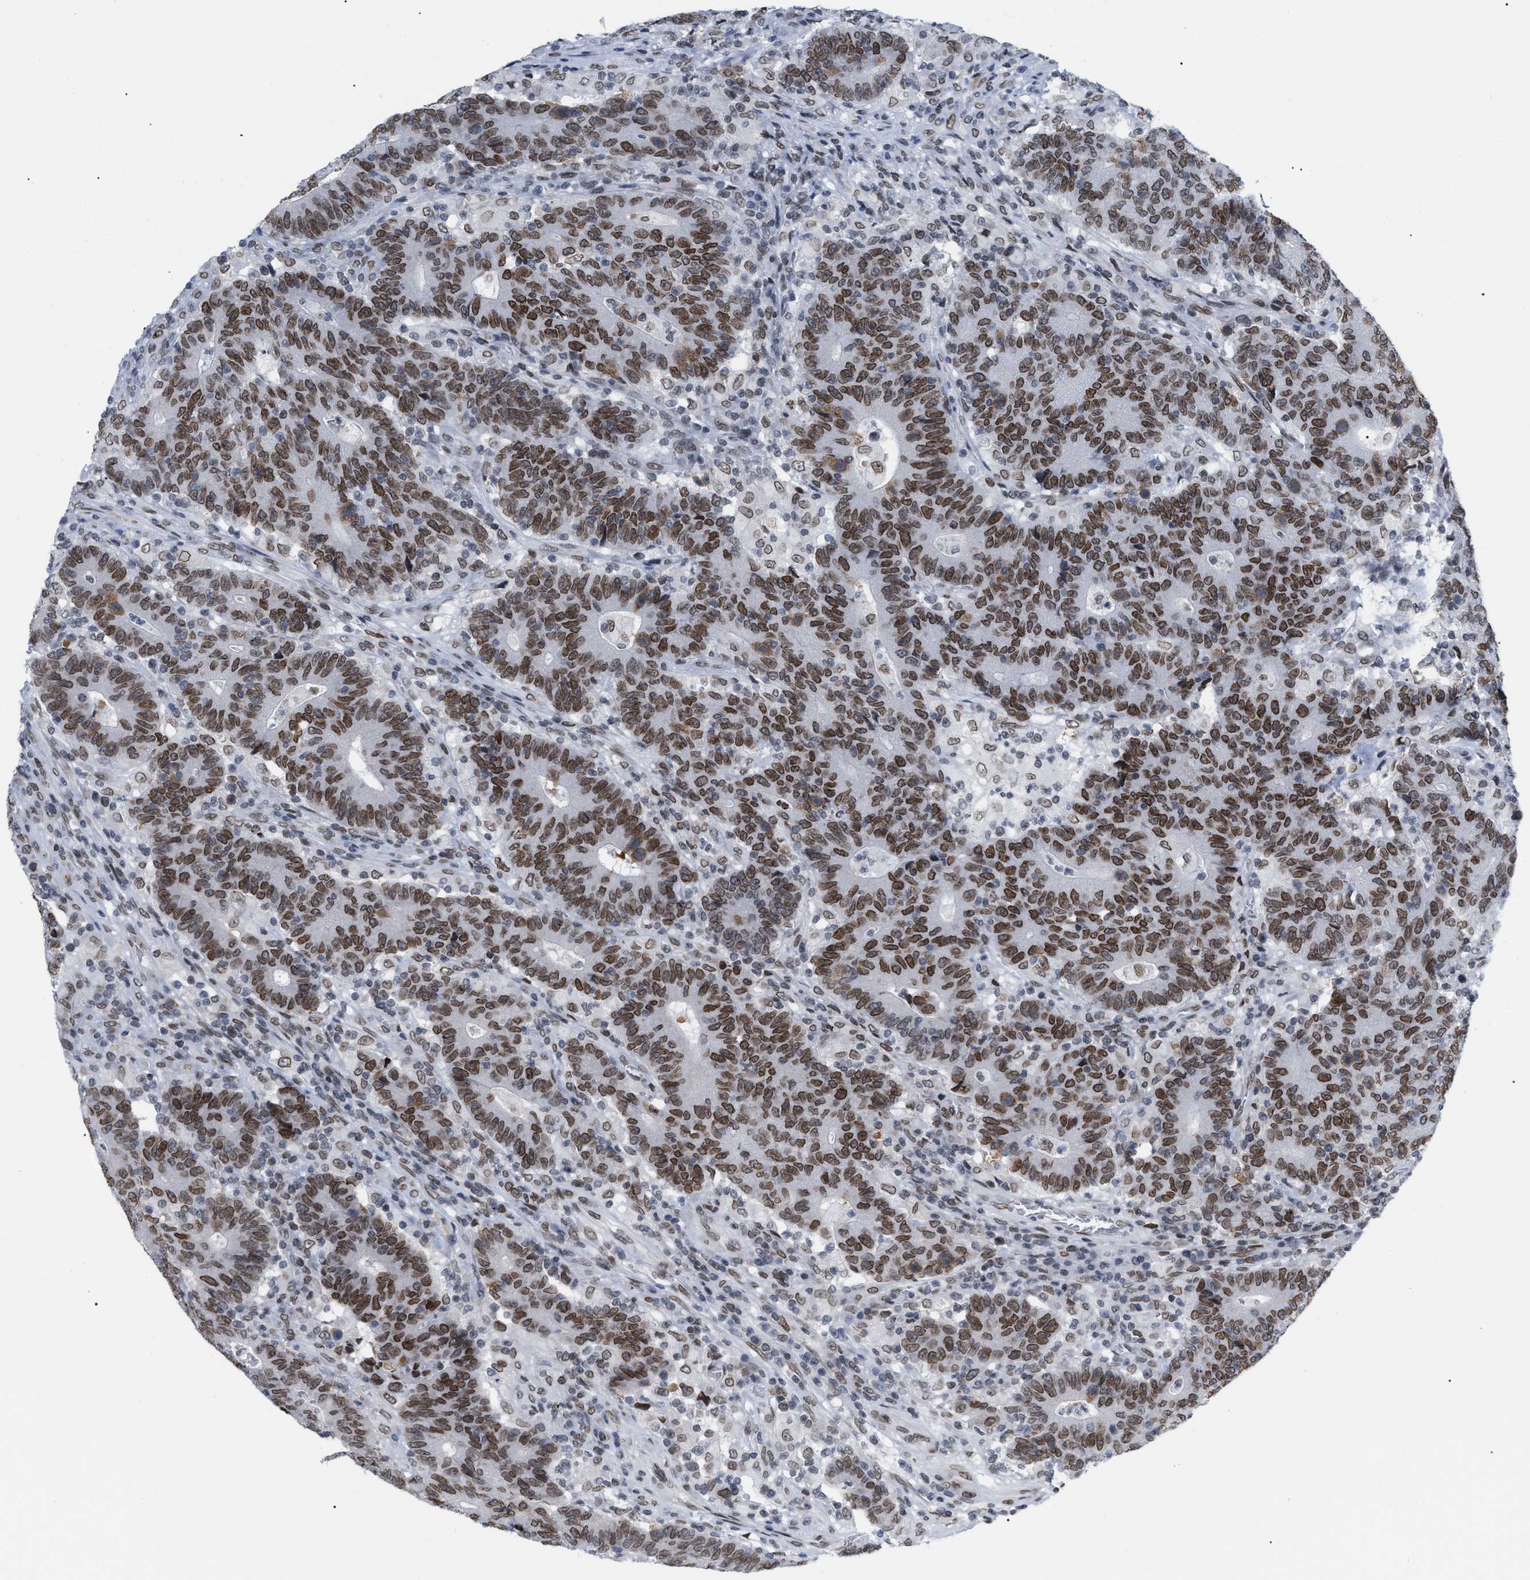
{"staining": {"intensity": "moderate", "quantity": ">75%", "location": "cytoplasmic/membranous,nuclear"}, "tissue": "colorectal cancer", "cell_type": "Tumor cells", "image_type": "cancer", "snomed": [{"axis": "morphology", "description": "Normal tissue, NOS"}, {"axis": "morphology", "description": "Adenocarcinoma, NOS"}, {"axis": "topography", "description": "Colon"}], "caption": "A brown stain highlights moderate cytoplasmic/membranous and nuclear positivity of a protein in colorectal cancer tumor cells. The staining is performed using DAB brown chromogen to label protein expression. The nuclei are counter-stained blue using hematoxylin.", "gene": "TPR", "patient": {"sex": "female", "age": 75}}